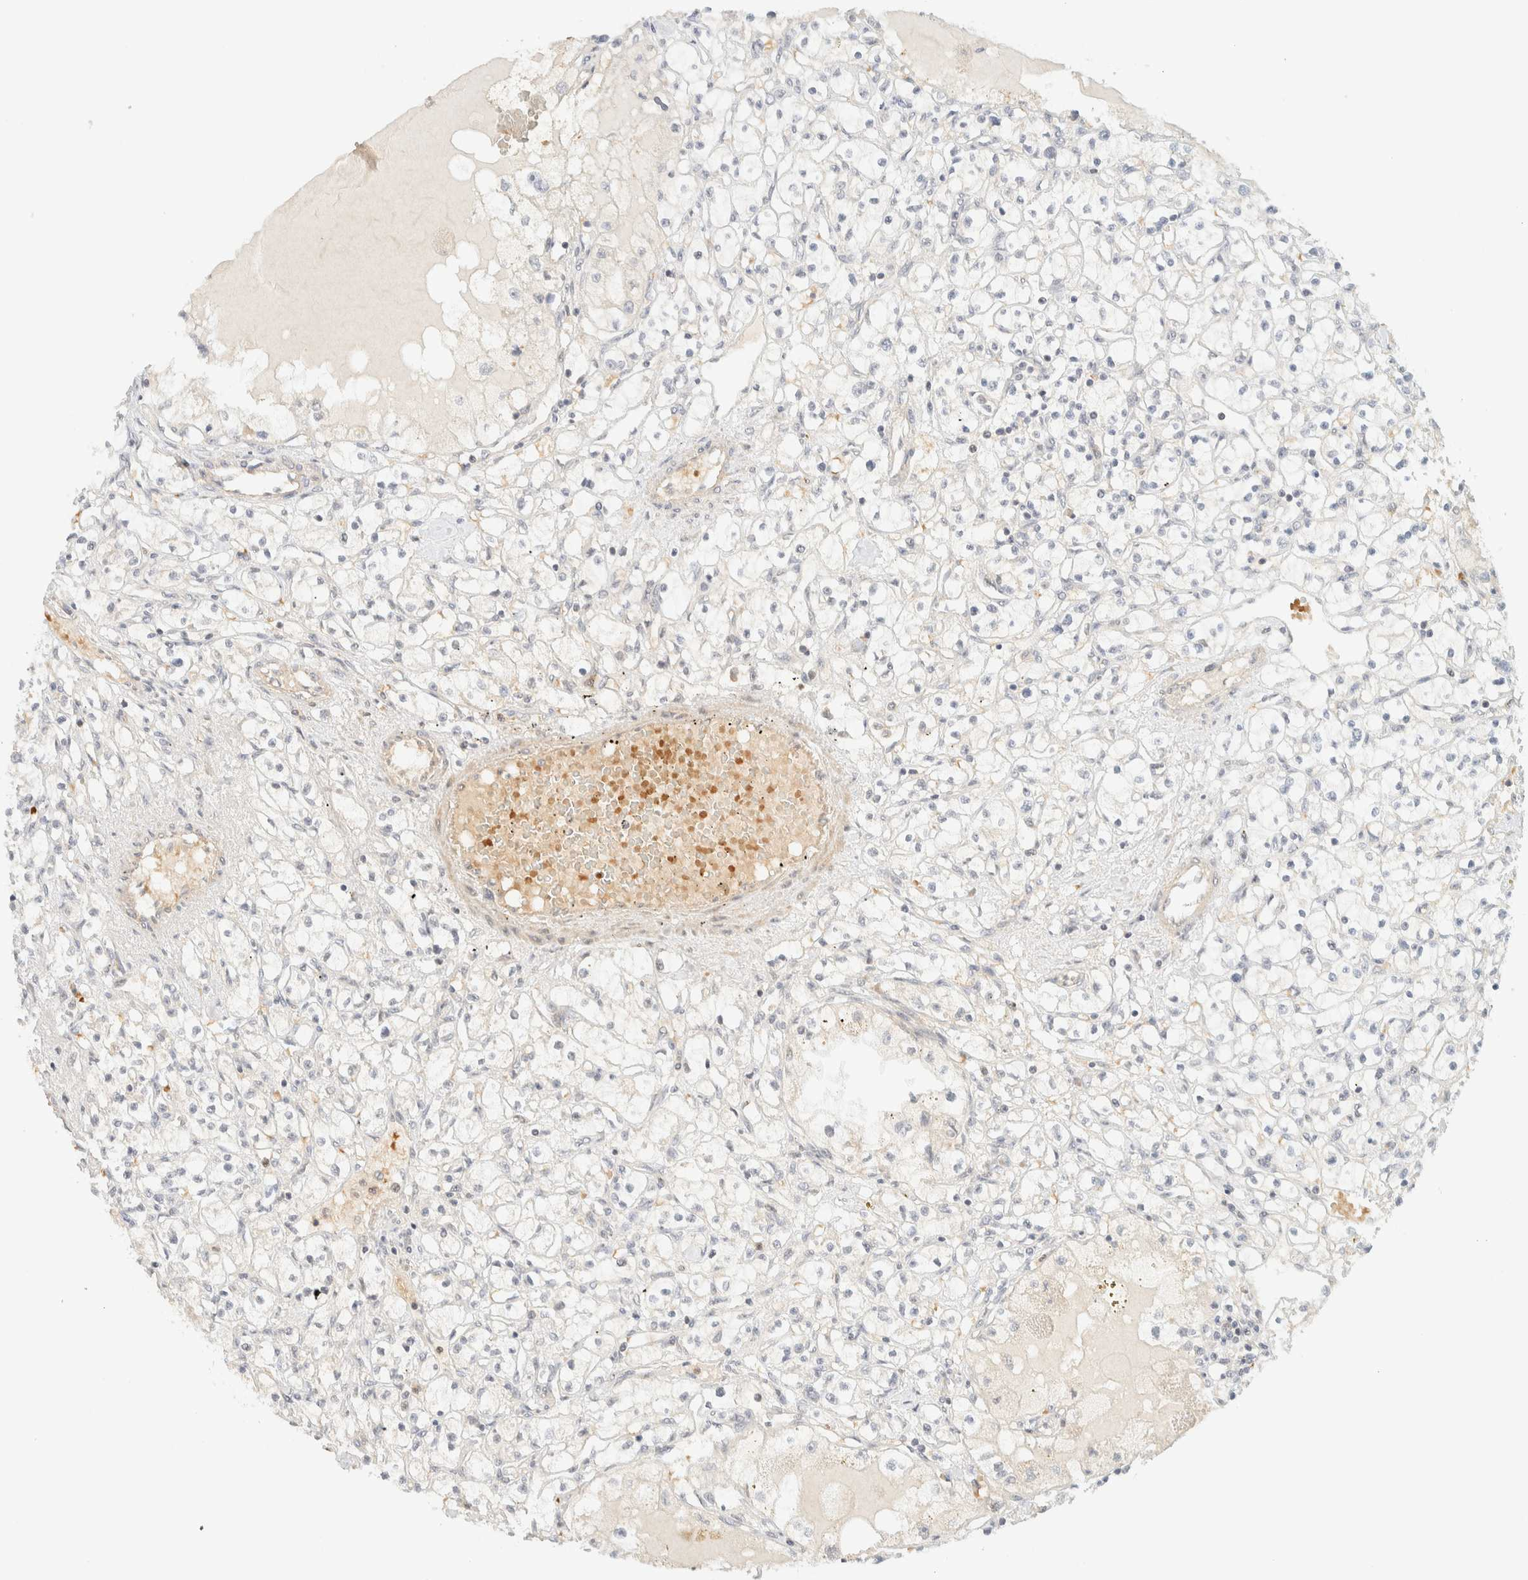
{"staining": {"intensity": "negative", "quantity": "none", "location": "none"}, "tissue": "renal cancer", "cell_type": "Tumor cells", "image_type": "cancer", "snomed": [{"axis": "morphology", "description": "Adenocarcinoma, NOS"}, {"axis": "topography", "description": "Kidney"}], "caption": "The image shows no staining of tumor cells in adenocarcinoma (renal).", "gene": "TNK1", "patient": {"sex": "male", "age": 56}}